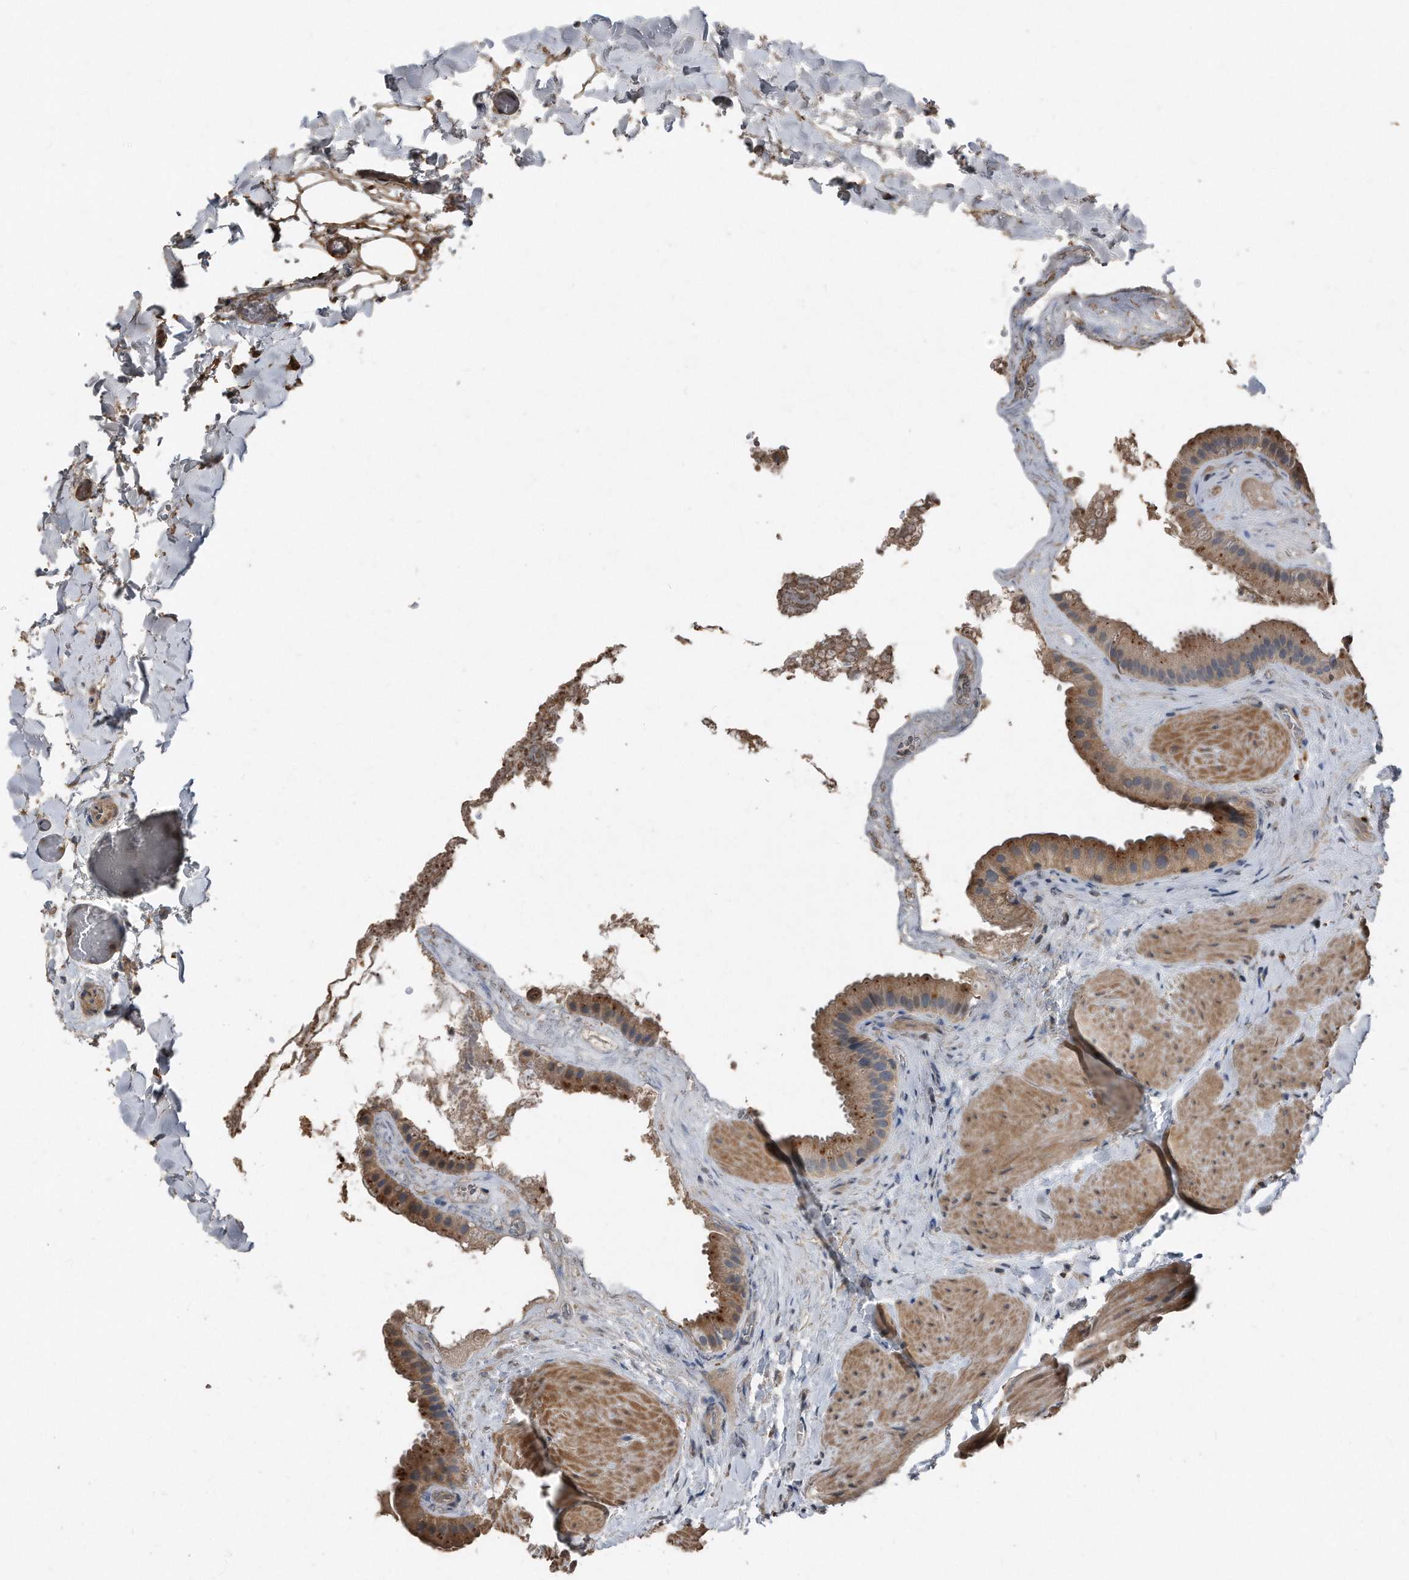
{"staining": {"intensity": "moderate", "quantity": ">75%", "location": "cytoplasmic/membranous"}, "tissue": "gallbladder", "cell_type": "Glandular cells", "image_type": "normal", "snomed": [{"axis": "morphology", "description": "Normal tissue, NOS"}, {"axis": "topography", "description": "Gallbladder"}], "caption": "This is a micrograph of immunohistochemistry staining of unremarkable gallbladder, which shows moderate staining in the cytoplasmic/membranous of glandular cells.", "gene": "ANKRD10", "patient": {"sex": "male", "age": 55}}